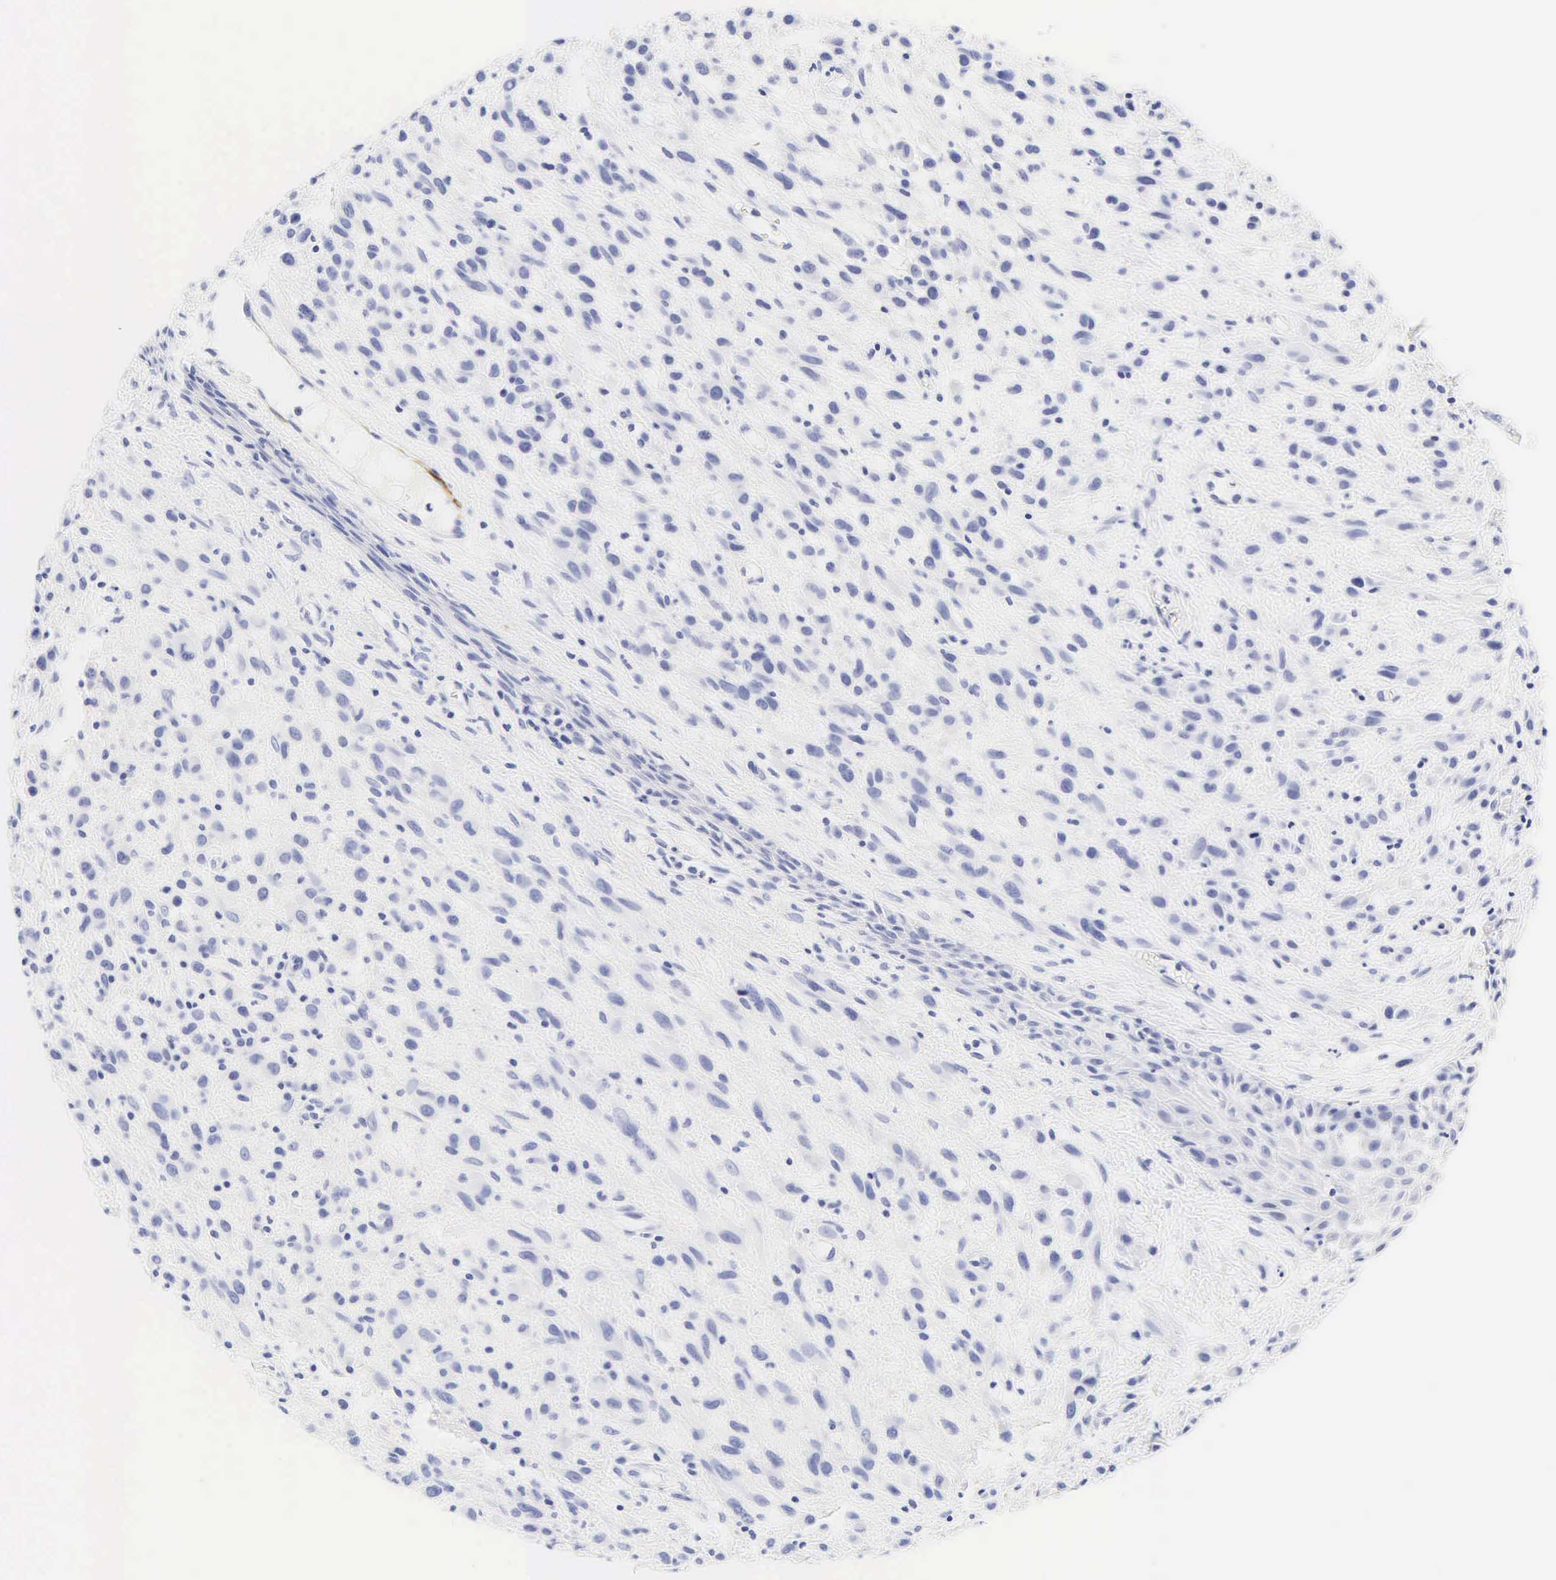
{"staining": {"intensity": "negative", "quantity": "none", "location": "none"}, "tissue": "melanoma", "cell_type": "Tumor cells", "image_type": "cancer", "snomed": [{"axis": "morphology", "description": "Malignant melanoma, NOS"}, {"axis": "topography", "description": "Skin"}], "caption": "The histopathology image exhibits no staining of tumor cells in melanoma.", "gene": "DES", "patient": {"sex": "male", "age": 51}}